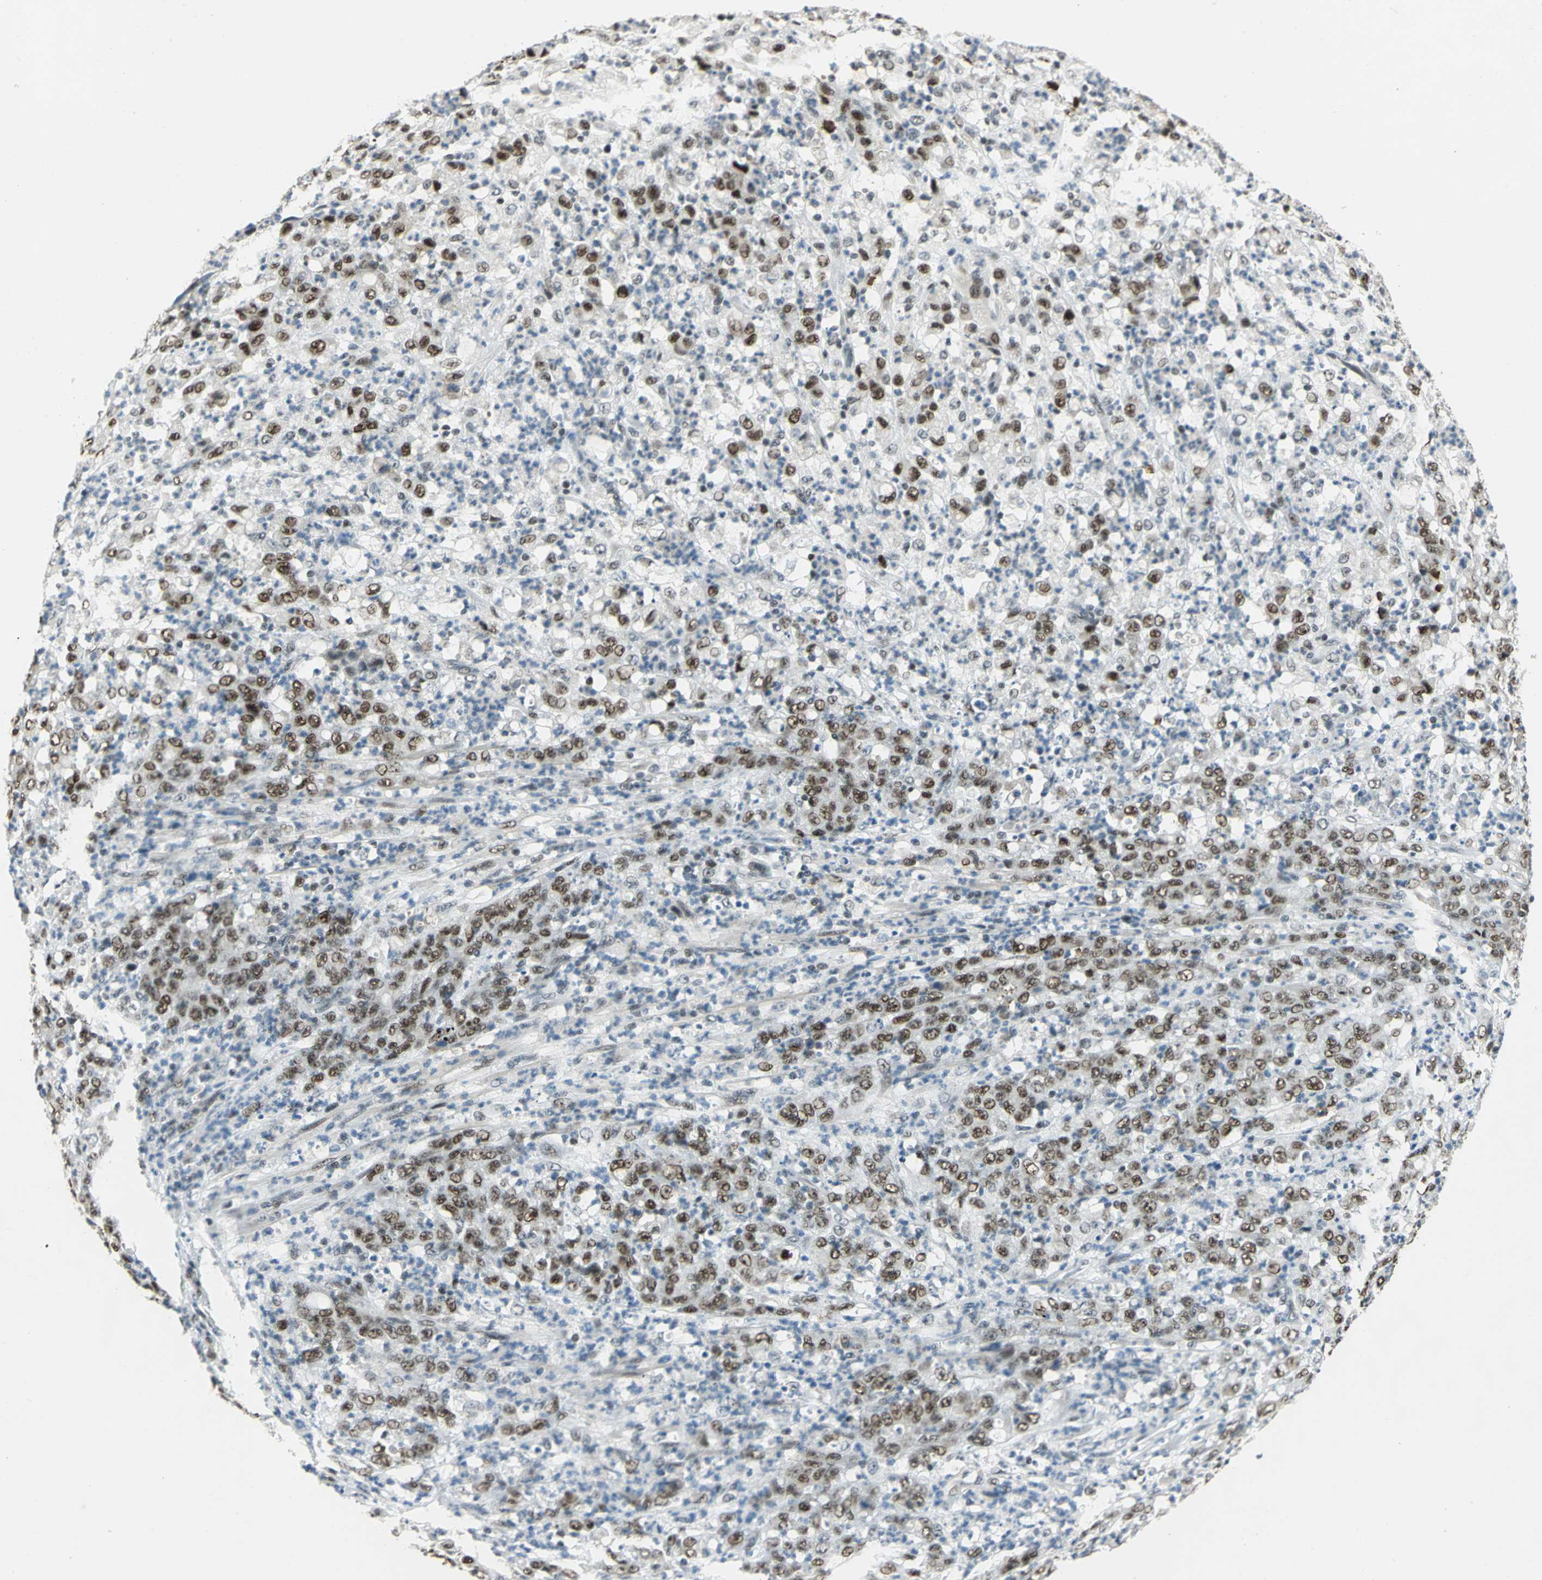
{"staining": {"intensity": "moderate", "quantity": ">75%", "location": "nuclear"}, "tissue": "stomach cancer", "cell_type": "Tumor cells", "image_type": "cancer", "snomed": [{"axis": "morphology", "description": "Adenocarcinoma, NOS"}, {"axis": "topography", "description": "Stomach, lower"}], "caption": "Tumor cells show medium levels of moderate nuclear staining in about >75% of cells in stomach cancer.", "gene": "CCNT1", "patient": {"sex": "female", "age": 71}}